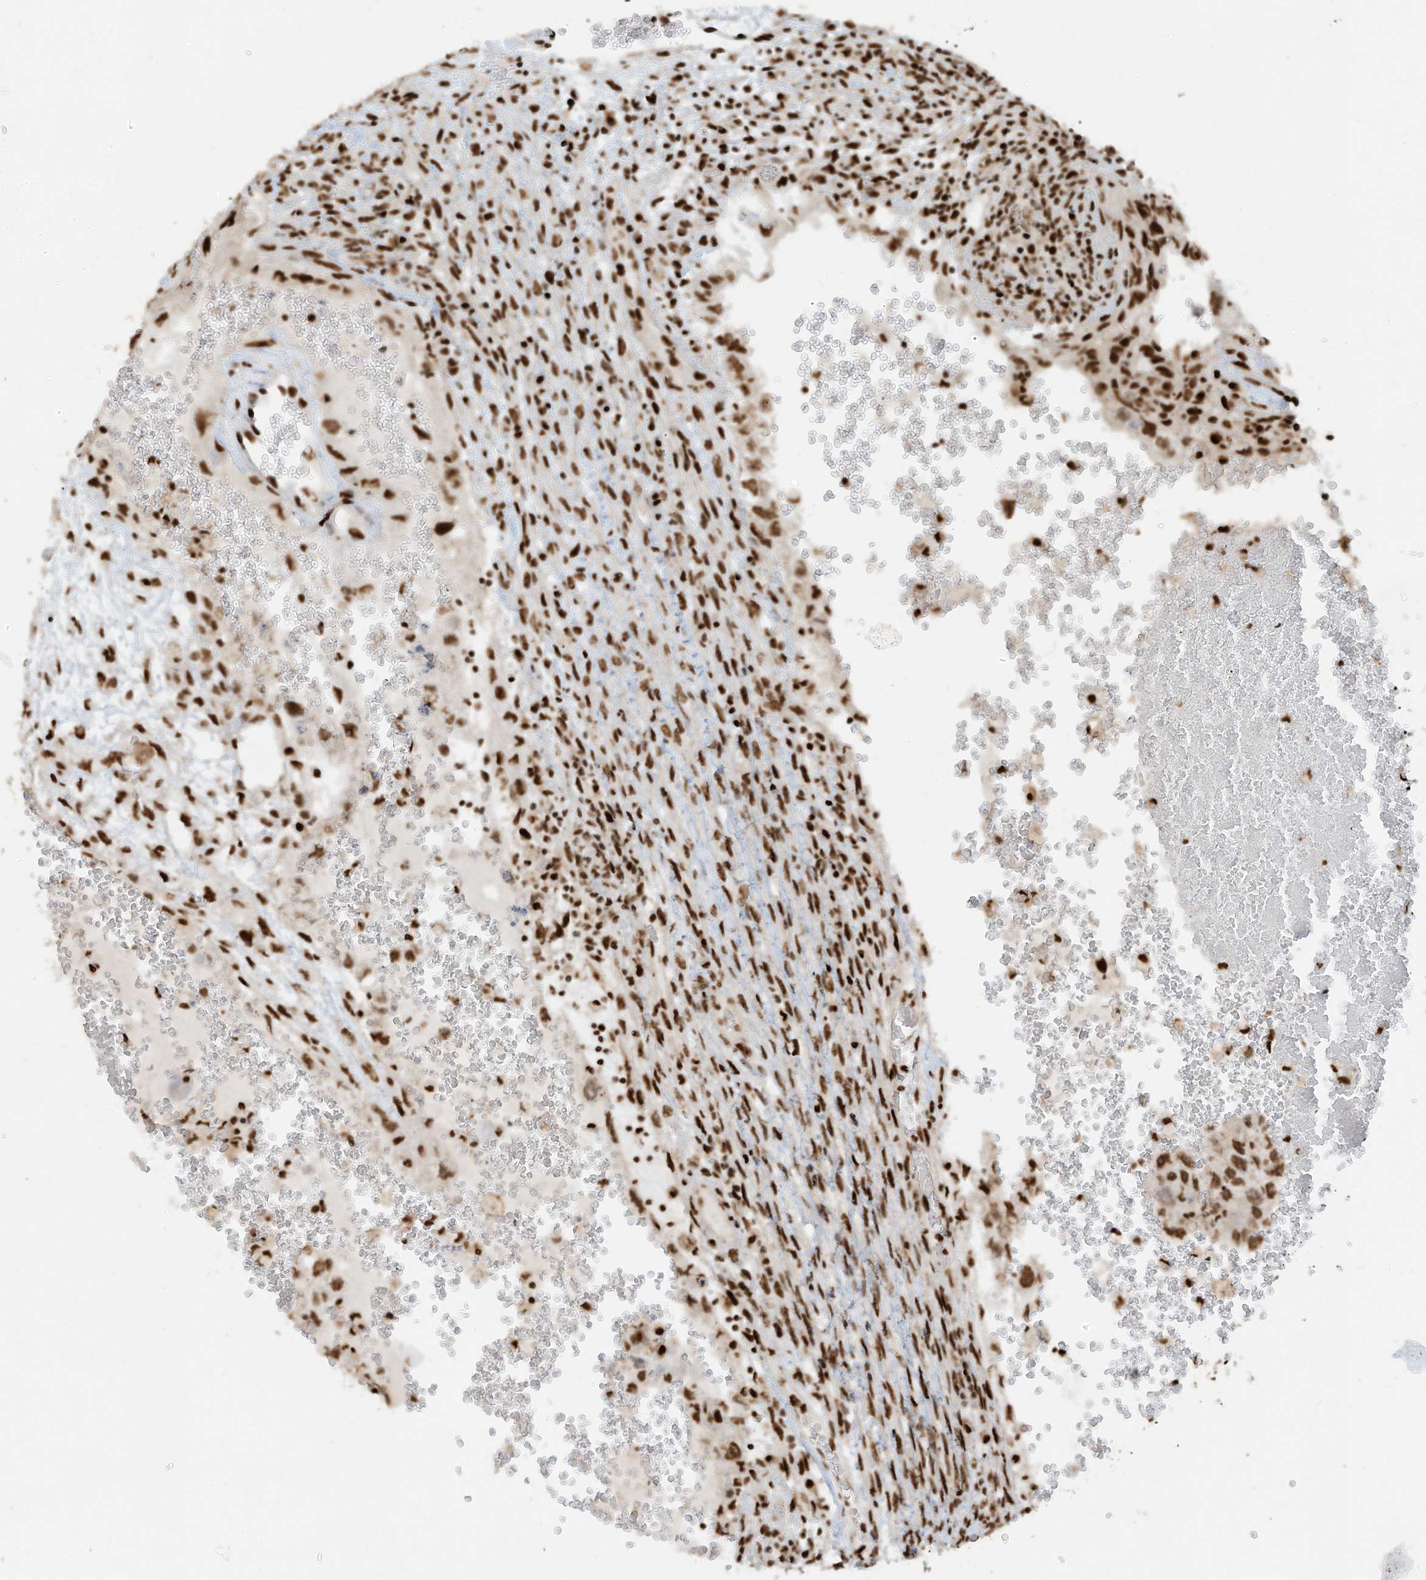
{"staining": {"intensity": "strong", "quantity": ">75%", "location": "nuclear"}, "tissue": "testis cancer", "cell_type": "Tumor cells", "image_type": "cancer", "snomed": [{"axis": "morphology", "description": "Carcinoma, Embryonal, NOS"}, {"axis": "topography", "description": "Testis"}], "caption": "Immunohistochemical staining of testis cancer (embryonal carcinoma) exhibits strong nuclear protein staining in approximately >75% of tumor cells.", "gene": "SAMD15", "patient": {"sex": "male", "age": 36}}